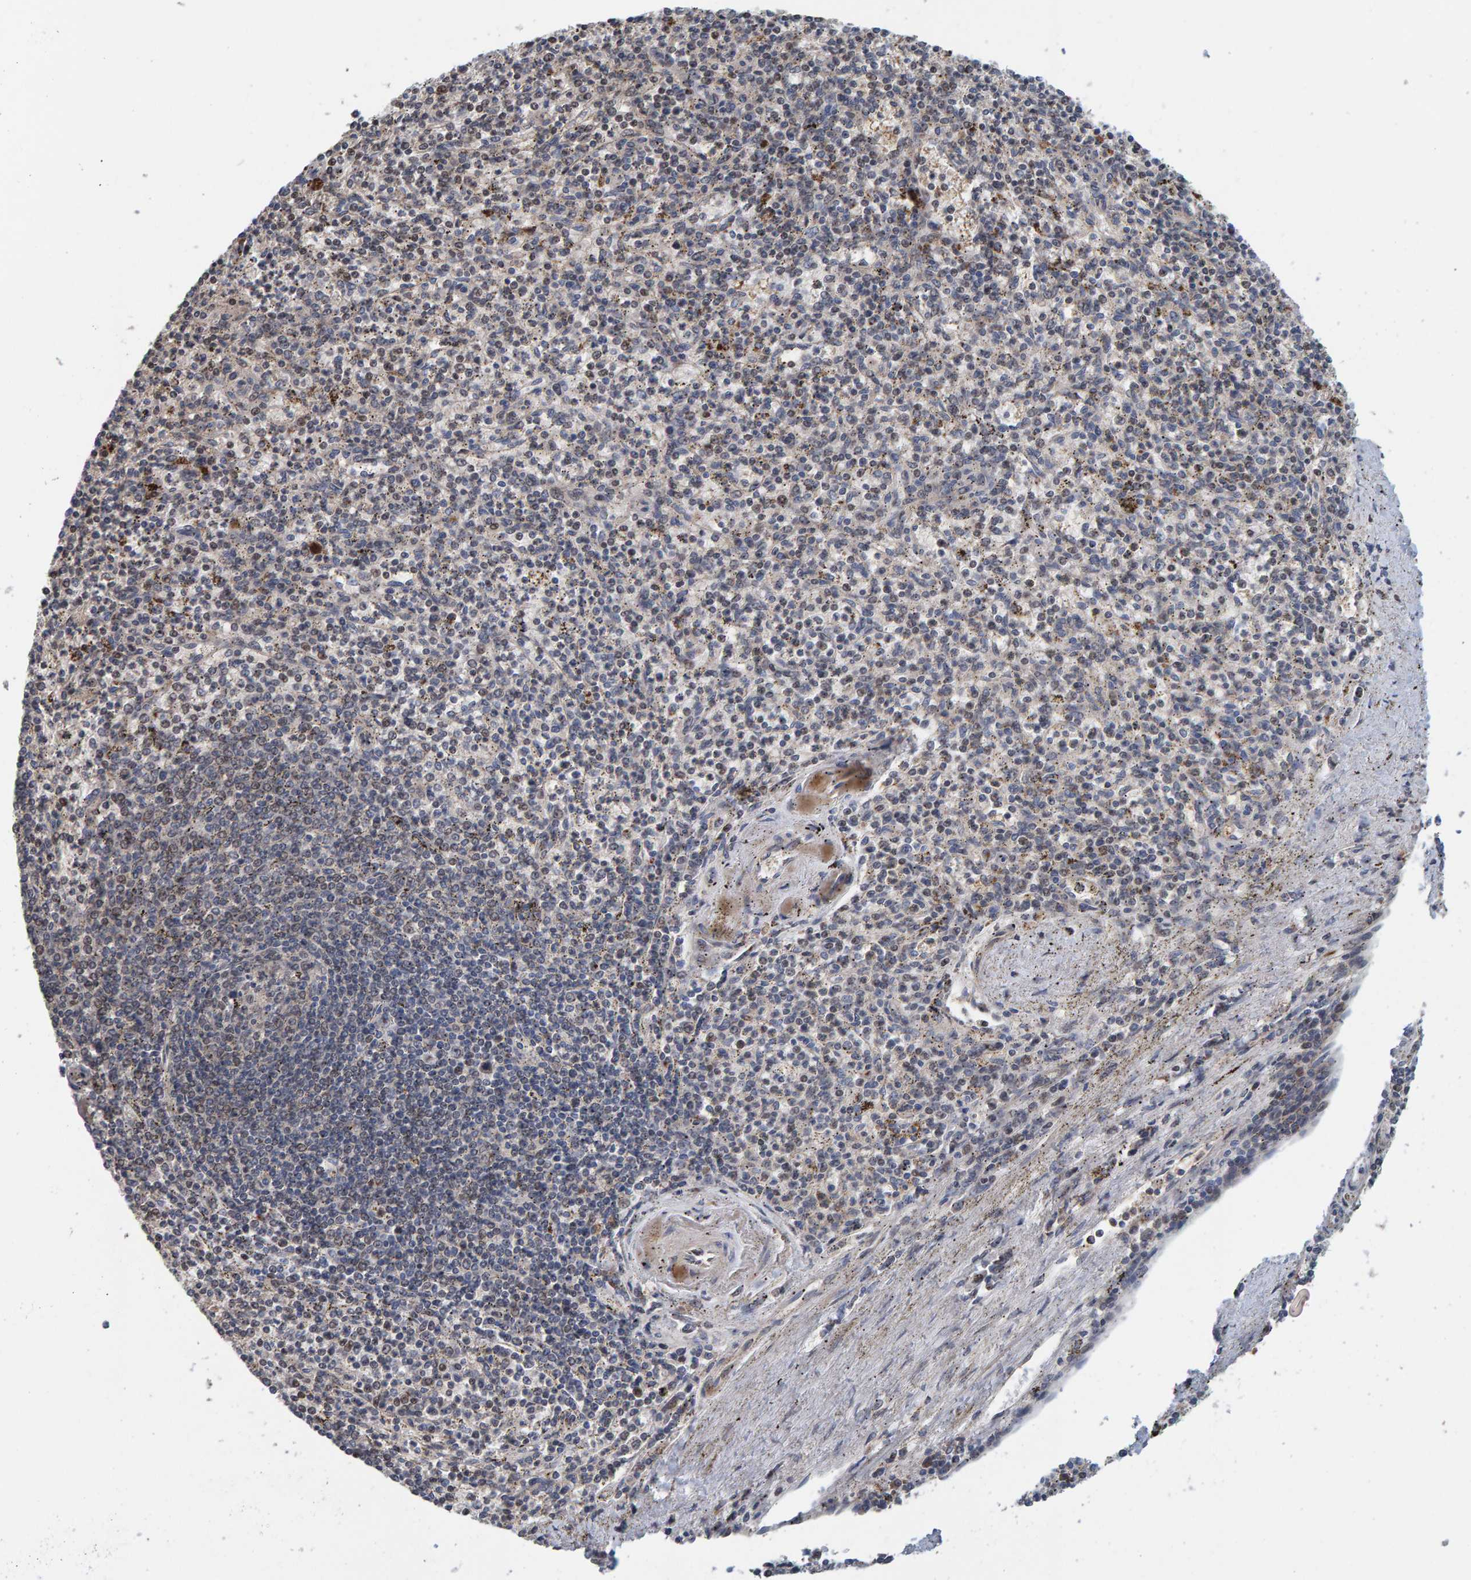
{"staining": {"intensity": "weak", "quantity": "25%-75%", "location": "cytoplasmic/membranous"}, "tissue": "spleen", "cell_type": "Cells in red pulp", "image_type": "normal", "snomed": [{"axis": "morphology", "description": "Normal tissue, NOS"}, {"axis": "topography", "description": "Spleen"}], "caption": "Weak cytoplasmic/membranous positivity is present in approximately 25%-75% of cells in red pulp in unremarkable spleen. The protein is stained brown, and the nuclei are stained in blue (DAB IHC with brightfield microscopy, high magnification).", "gene": "CCDC25", "patient": {"sex": "male", "age": 72}}